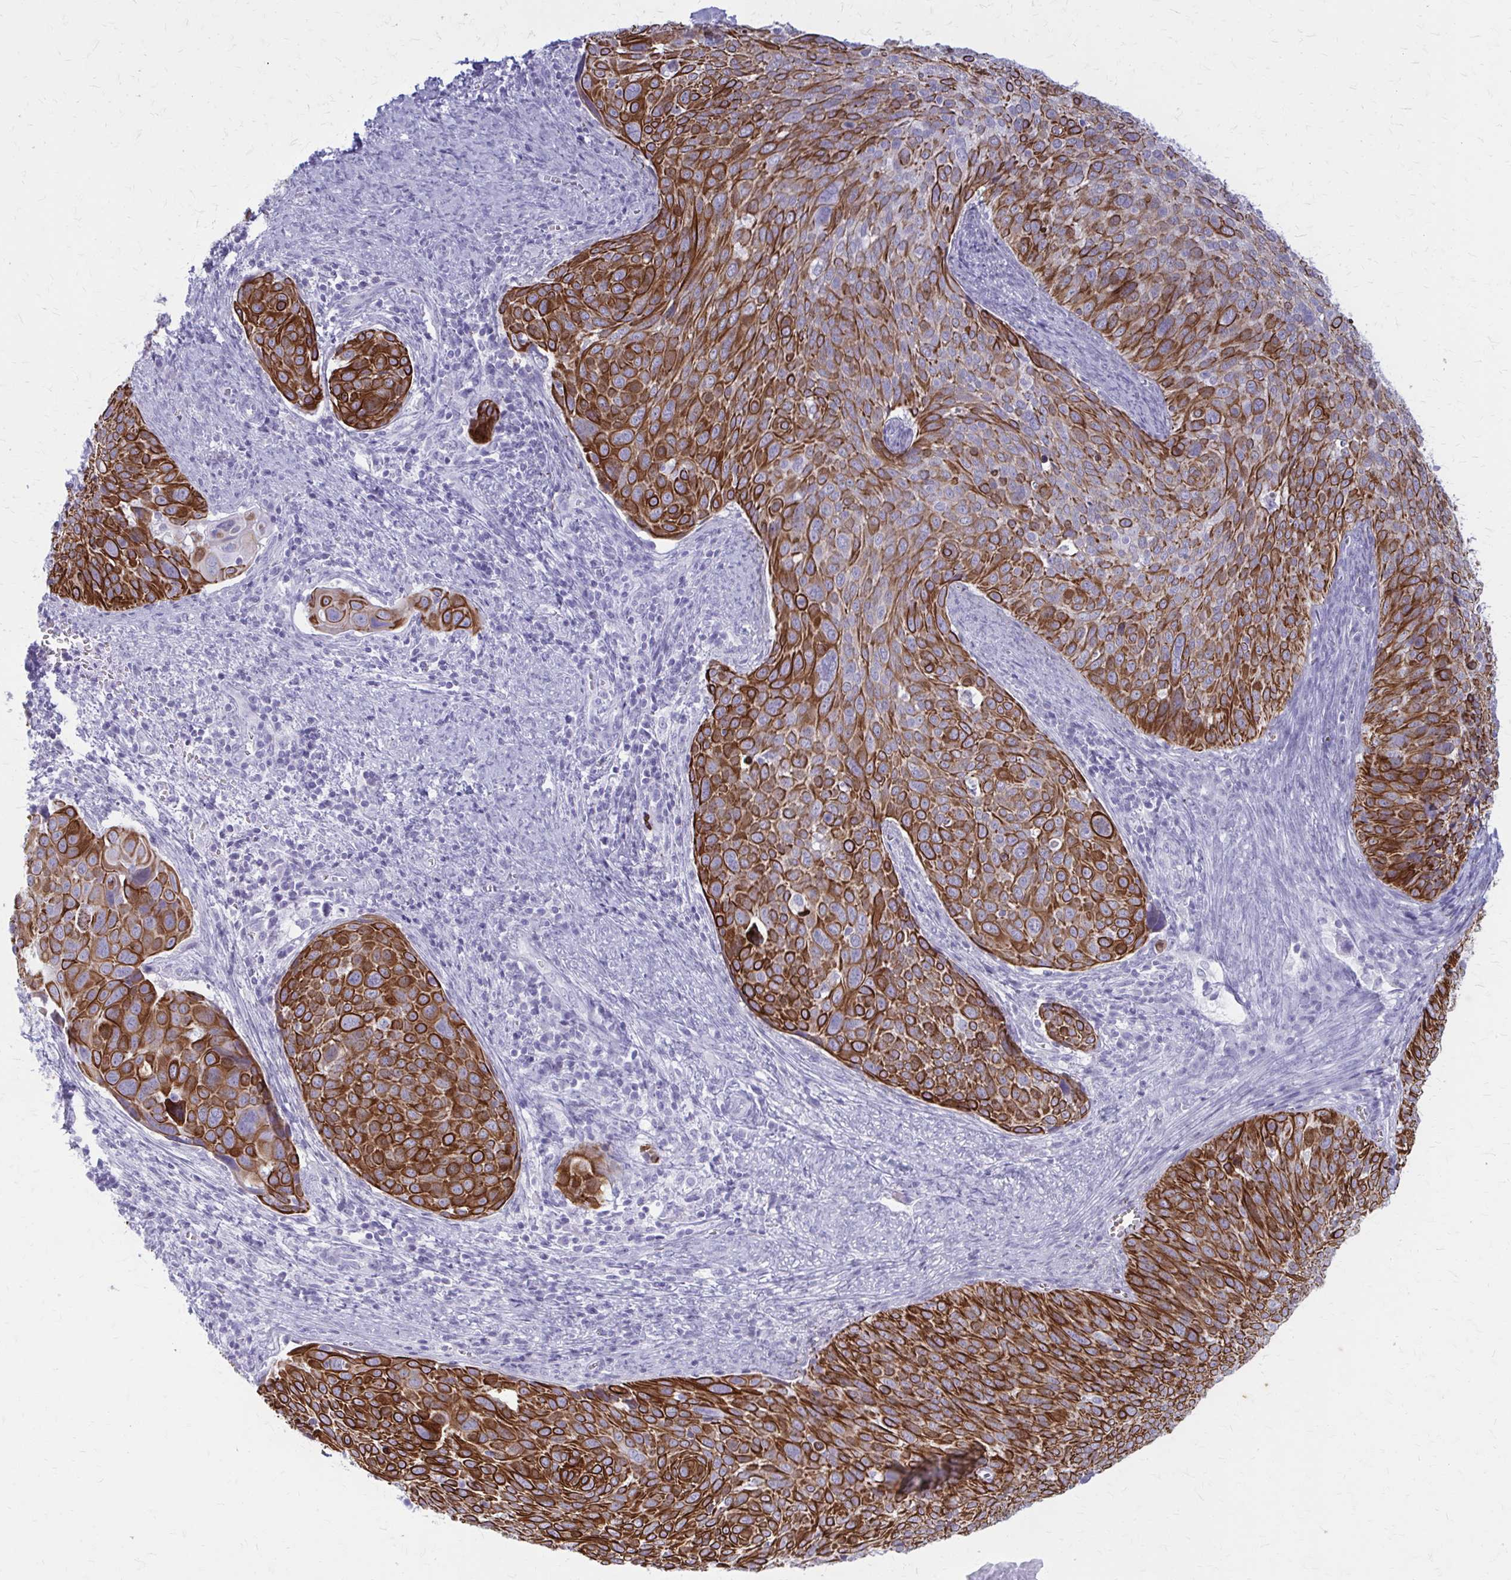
{"staining": {"intensity": "strong", "quantity": ">75%", "location": "cytoplasmic/membranous"}, "tissue": "cervical cancer", "cell_type": "Tumor cells", "image_type": "cancer", "snomed": [{"axis": "morphology", "description": "Squamous cell carcinoma, NOS"}, {"axis": "topography", "description": "Cervix"}], "caption": "DAB immunohistochemical staining of cervical cancer (squamous cell carcinoma) demonstrates strong cytoplasmic/membranous protein staining in approximately >75% of tumor cells. (brown staining indicates protein expression, while blue staining denotes nuclei).", "gene": "KRT5", "patient": {"sex": "female", "age": 39}}